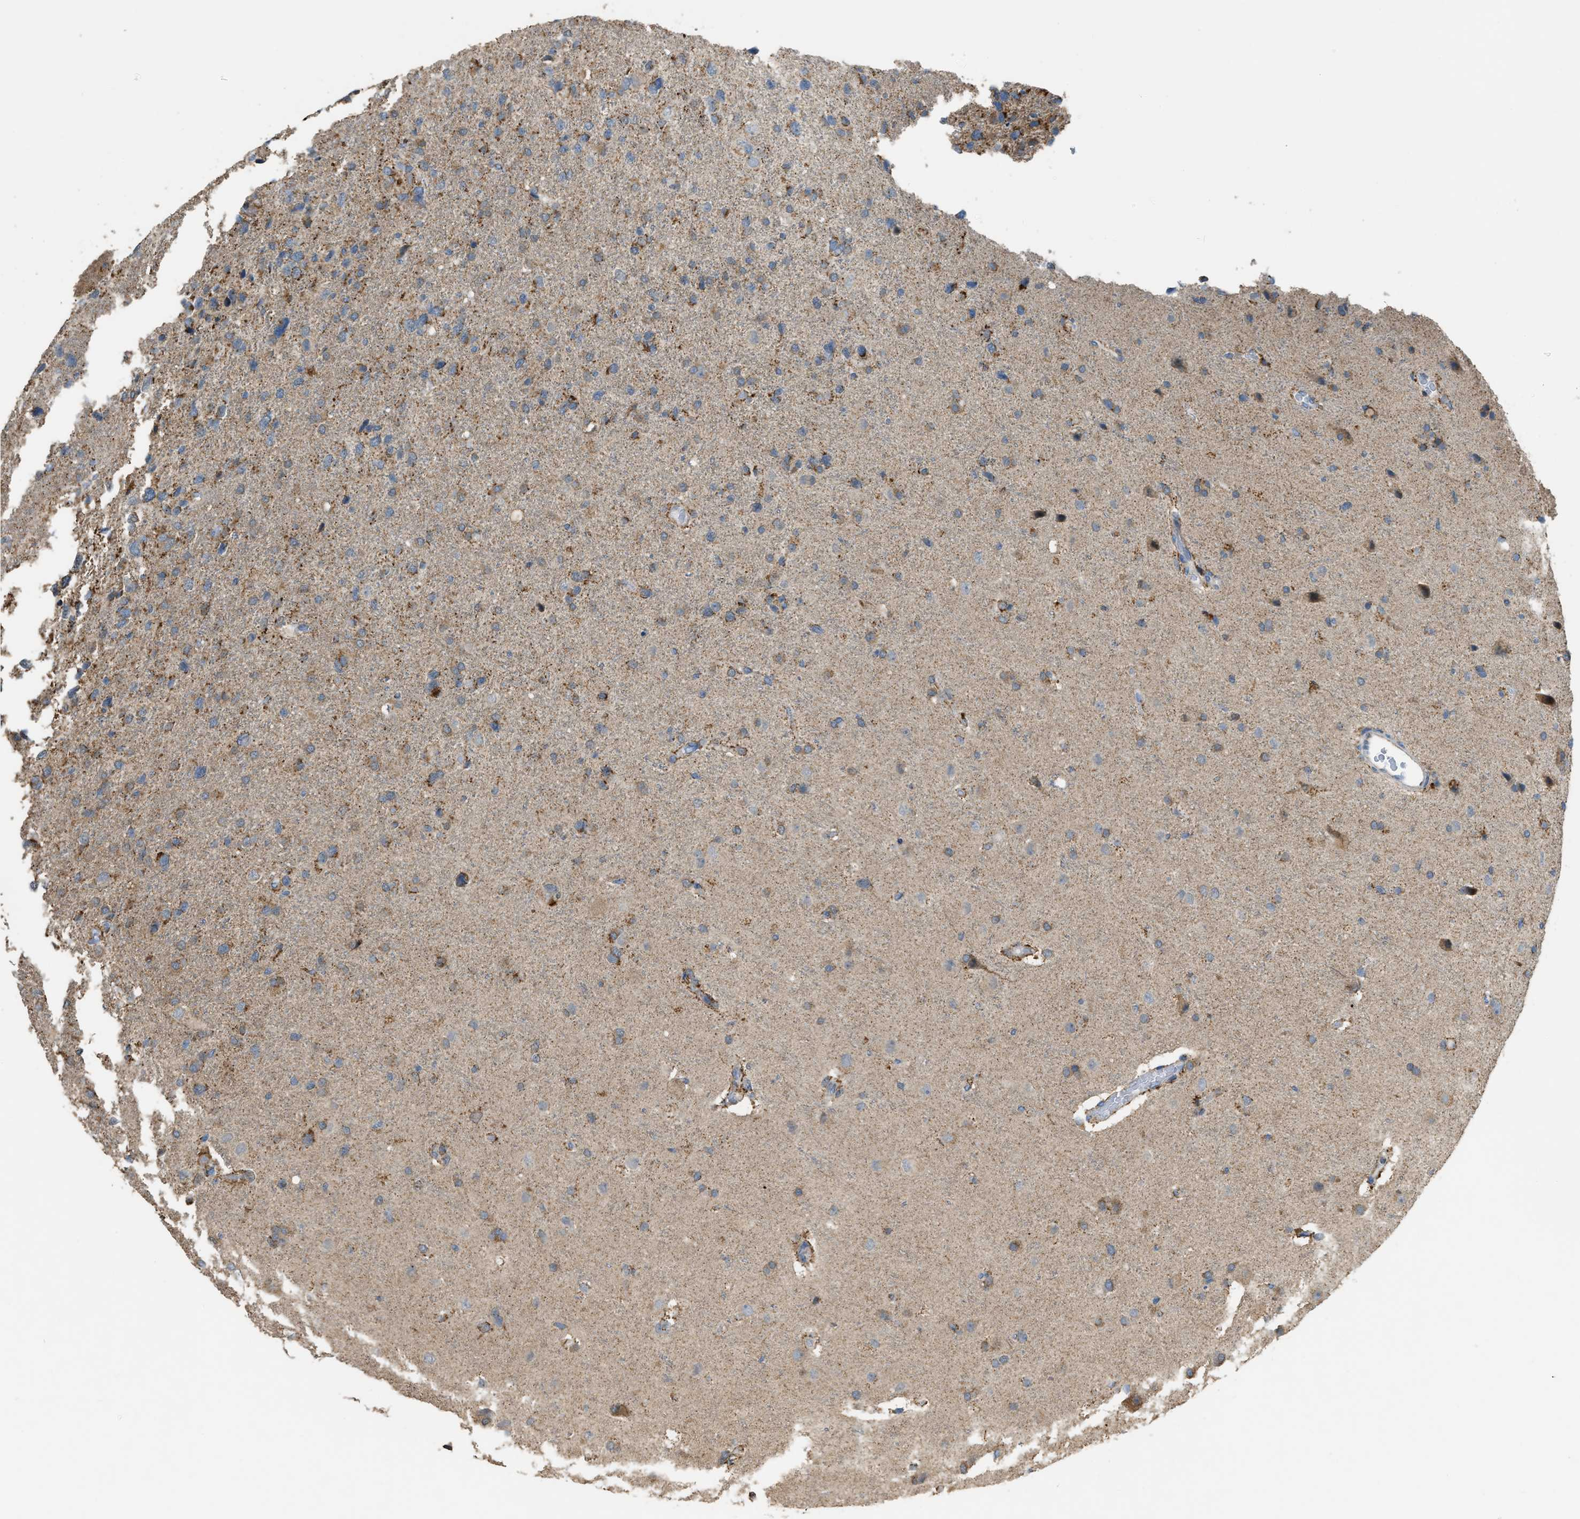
{"staining": {"intensity": "moderate", "quantity": "25%-75%", "location": "cytoplasmic/membranous"}, "tissue": "glioma", "cell_type": "Tumor cells", "image_type": "cancer", "snomed": [{"axis": "morphology", "description": "Glioma, malignant, High grade"}, {"axis": "topography", "description": "Brain"}], "caption": "Moderate cytoplasmic/membranous positivity is seen in approximately 25%-75% of tumor cells in high-grade glioma (malignant).", "gene": "ETFB", "patient": {"sex": "female", "age": 58}}